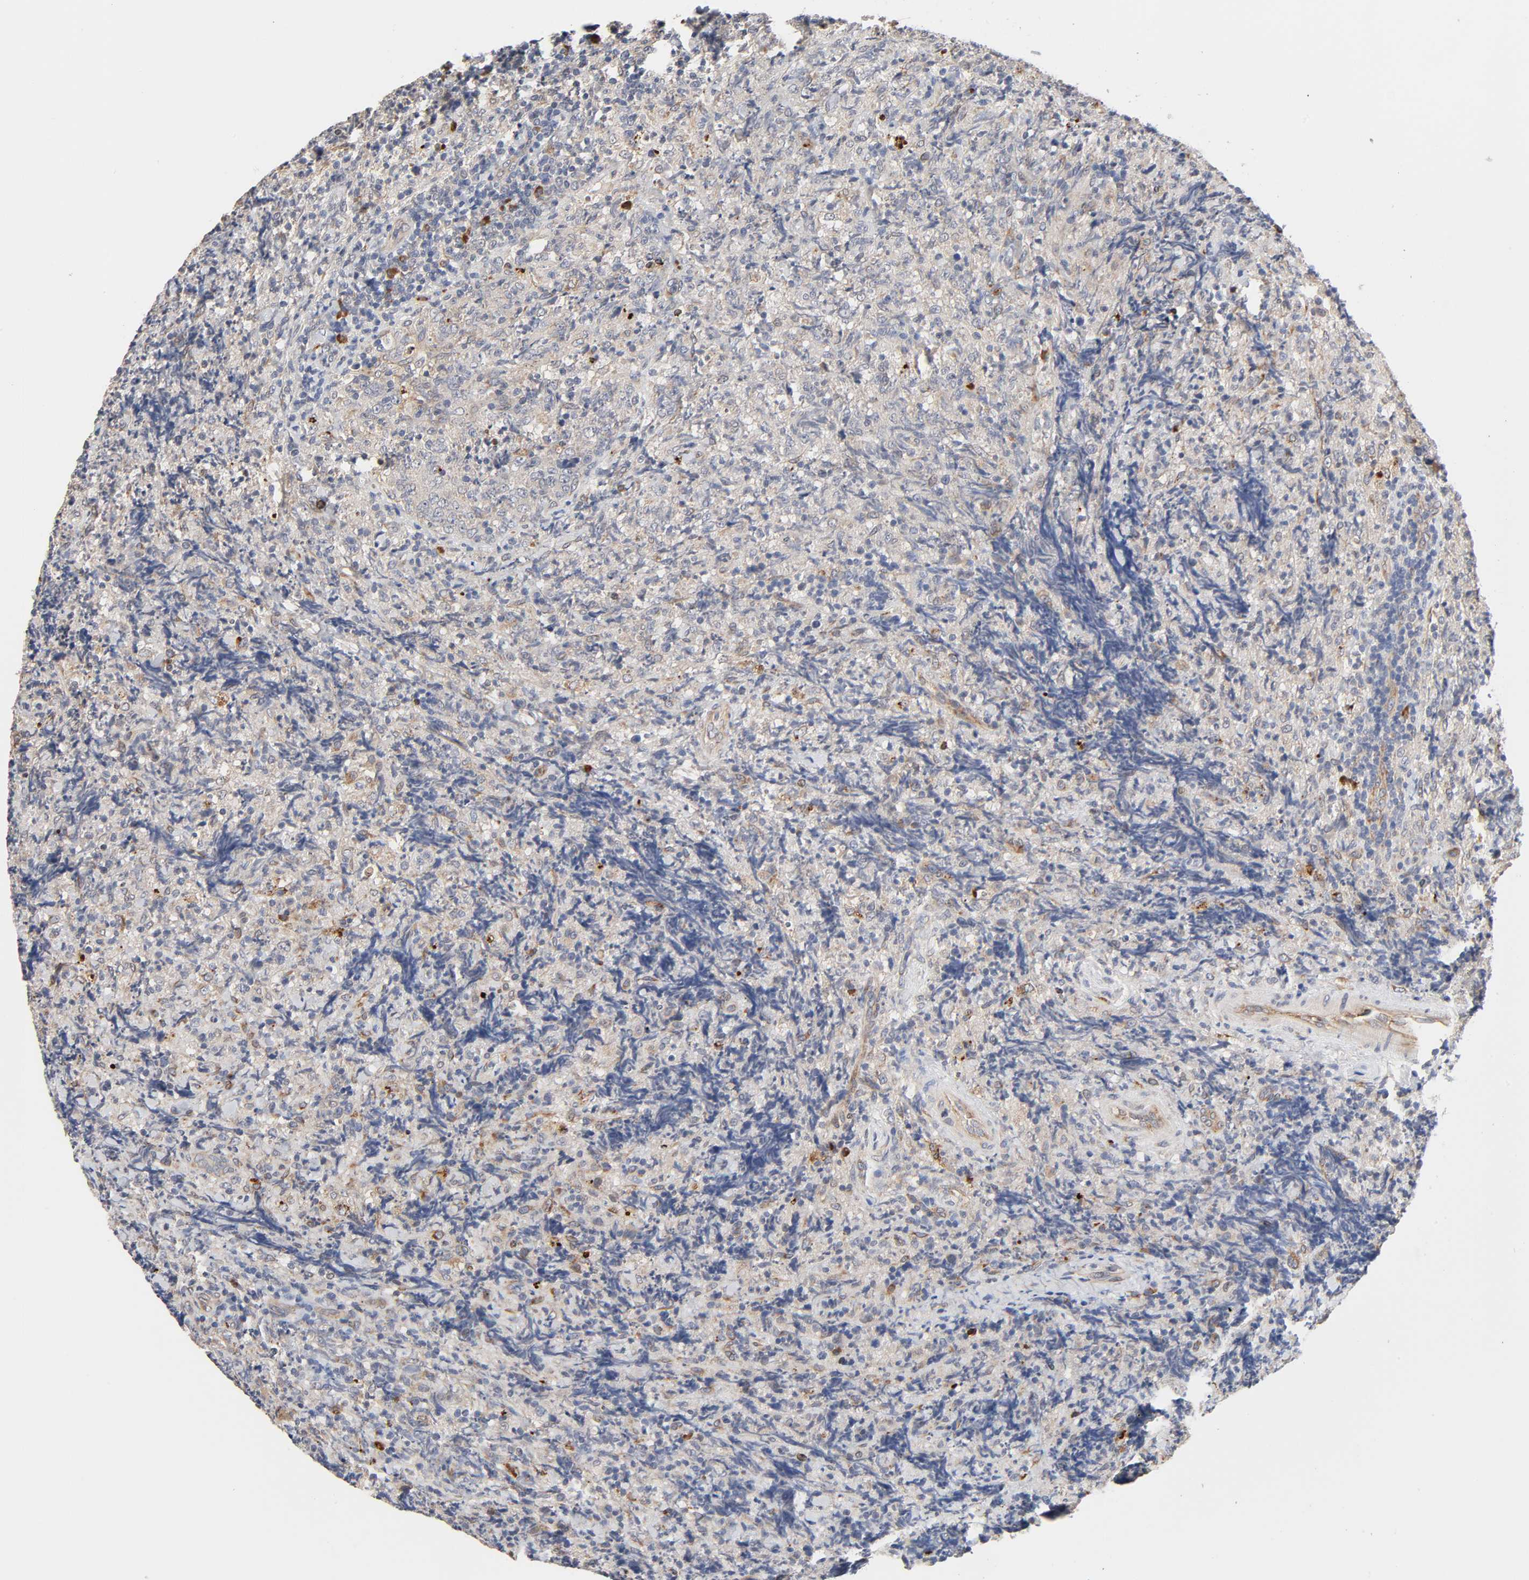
{"staining": {"intensity": "negative", "quantity": "none", "location": "none"}, "tissue": "lymphoma", "cell_type": "Tumor cells", "image_type": "cancer", "snomed": [{"axis": "morphology", "description": "Malignant lymphoma, non-Hodgkin's type, High grade"}, {"axis": "topography", "description": "Tonsil"}], "caption": "A photomicrograph of high-grade malignant lymphoma, non-Hodgkin's type stained for a protein reveals no brown staining in tumor cells.", "gene": "HDLBP", "patient": {"sex": "female", "age": 36}}